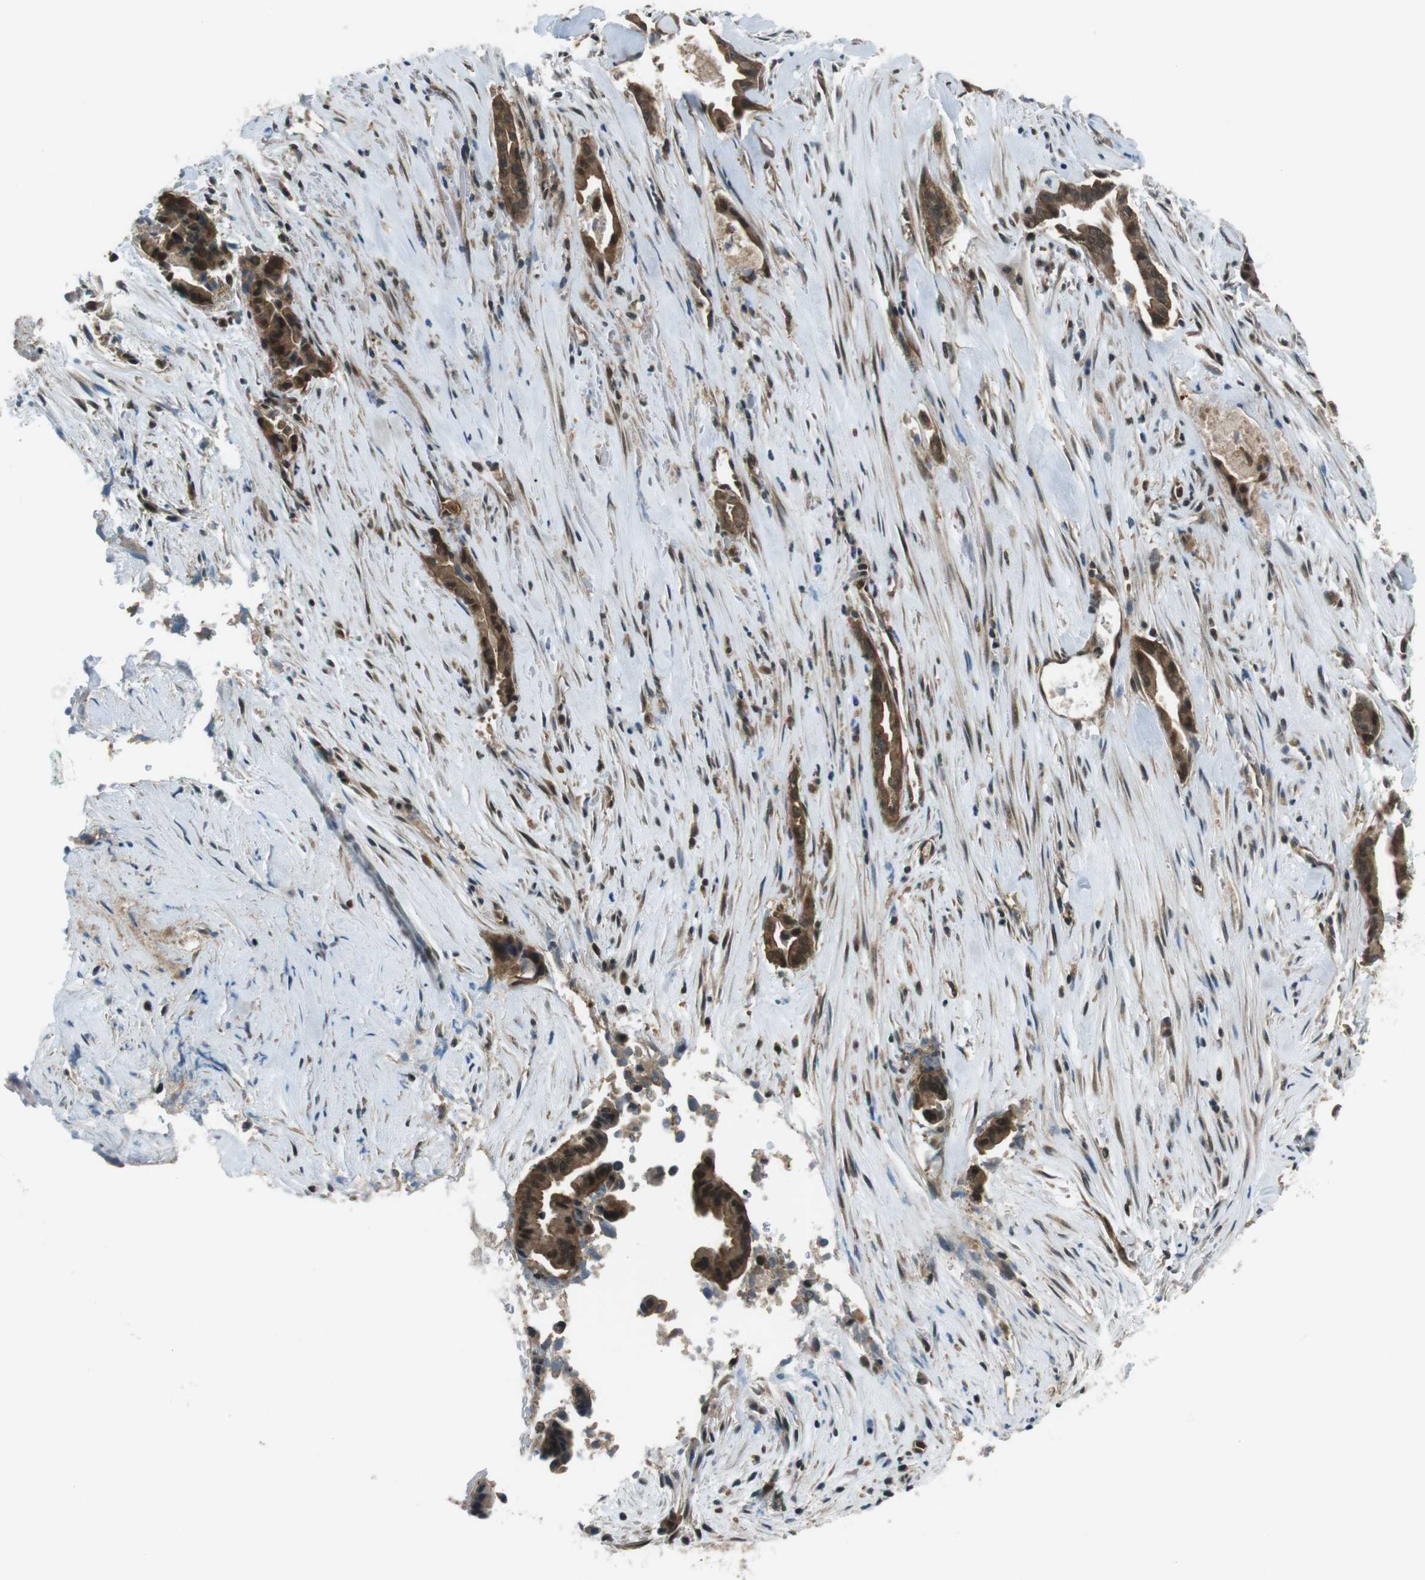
{"staining": {"intensity": "strong", "quantity": ">75%", "location": "cytoplasmic/membranous,nuclear"}, "tissue": "liver cancer", "cell_type": "Tumor cells", "image_type": "cancer", "snomed": [{"axis": "morphology", "description": "Cholangiocarcinoma"}, {"axis": "topography", "description": "Liver"}], "caption": "This histopathology image shows liver cholangiocarcinoma stained with immunohistochemistry to label a protein in brown. The cytoplasmic/membranous and nuclear of tumor cells show strong positivity for the protein. Nuclei are counter-stained blue.", "gene": "TIAM2", "patient": {"sex": "female", "age": 55}}